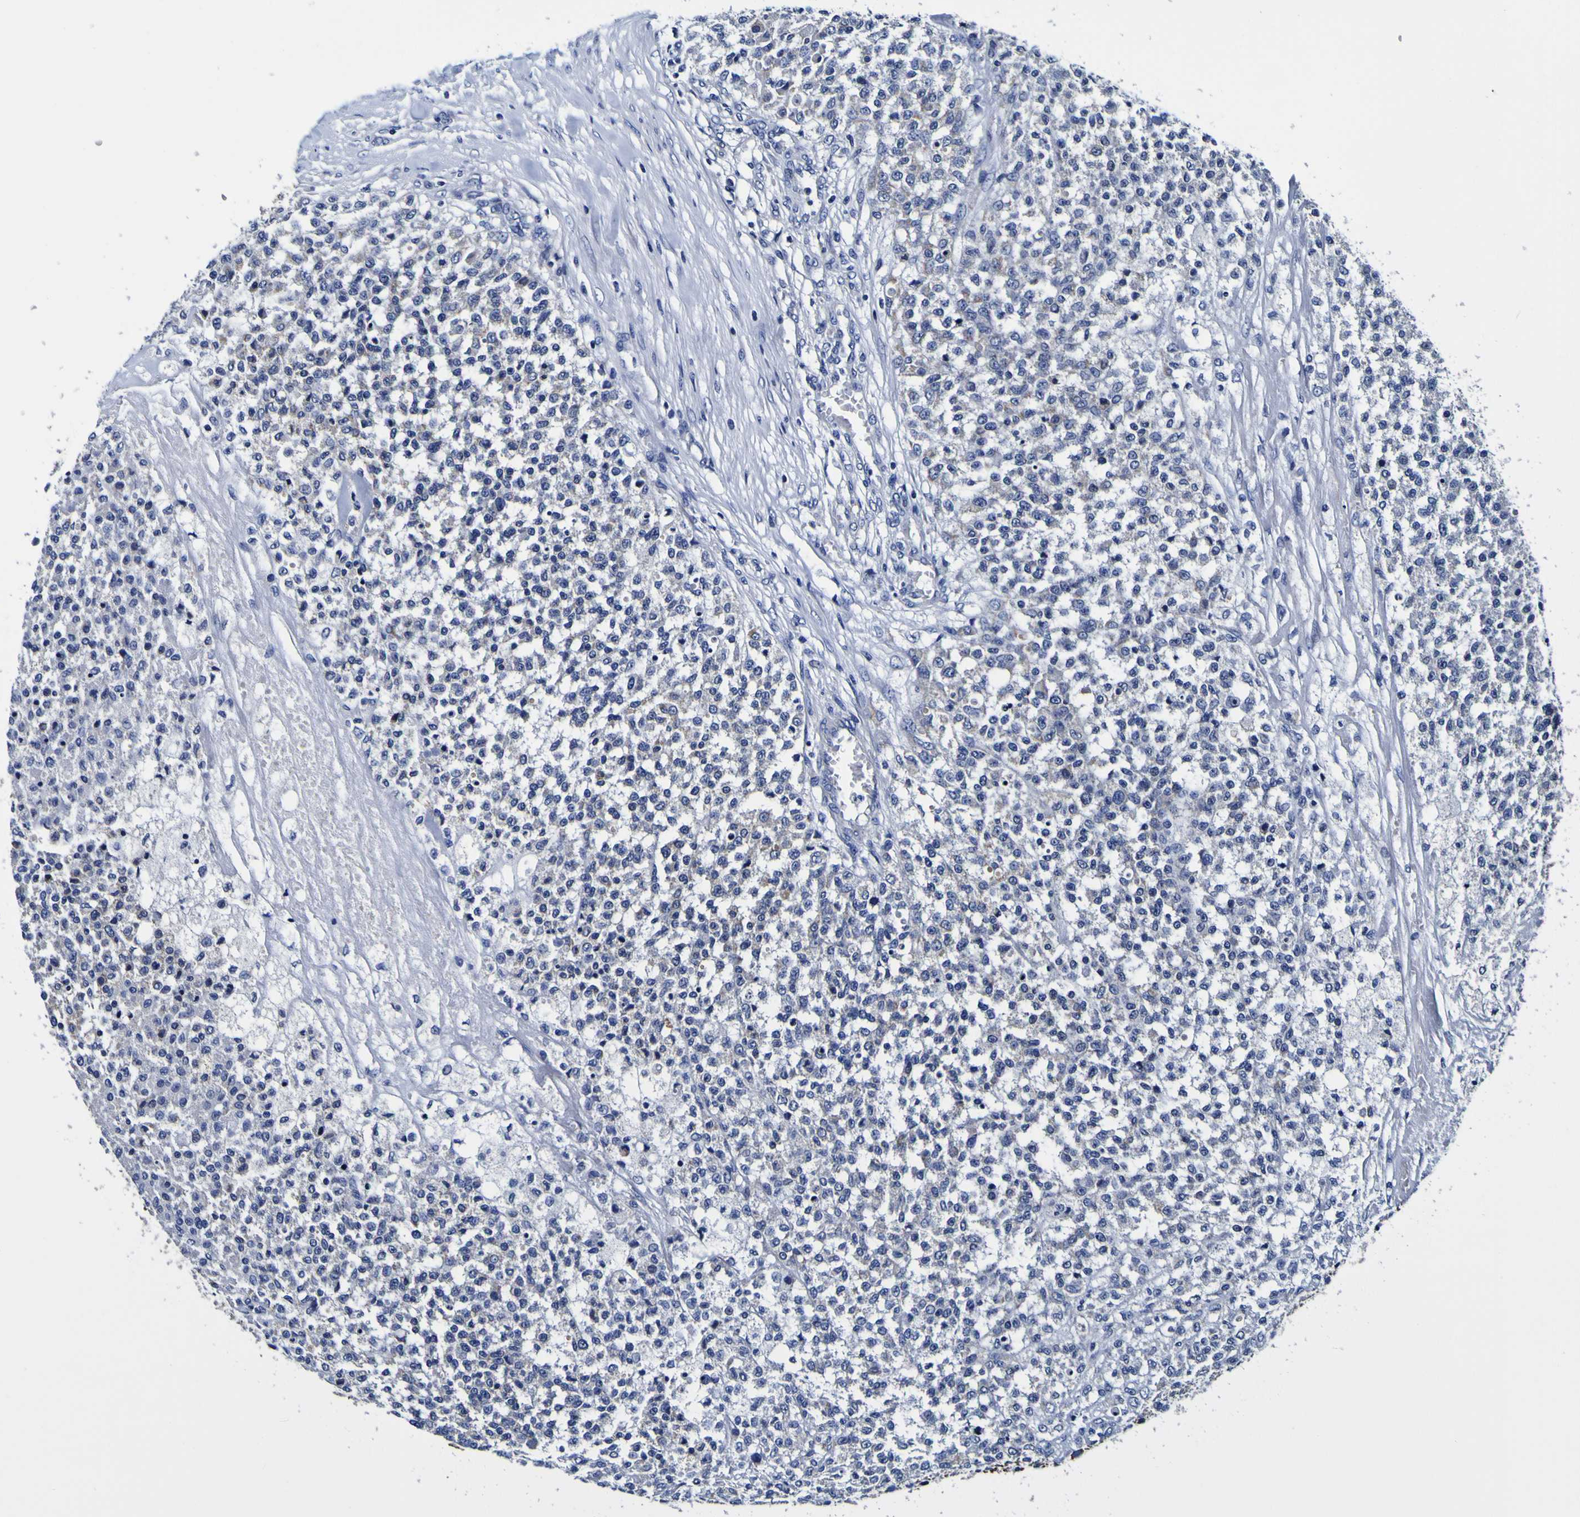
{"staining": {"intensity": "negative", "quantity": "none", "location": "none"}, "tissue": "testis cancer", "cell_type": "Tumor cells", "image_type": "cancer", "snomed": [{"axis": "morphology", "description": "Seminoma, NOS"}, {"axis": "topography", "description": "Testis"}], "caption": "DAB (3,3'-diaminobenzidine) immunohistochemical staining of human testis seminoma displays no significant expression in tumor cells.", "gene": "PDLIM4", "patient": {"sex": "male", "age": 59}}